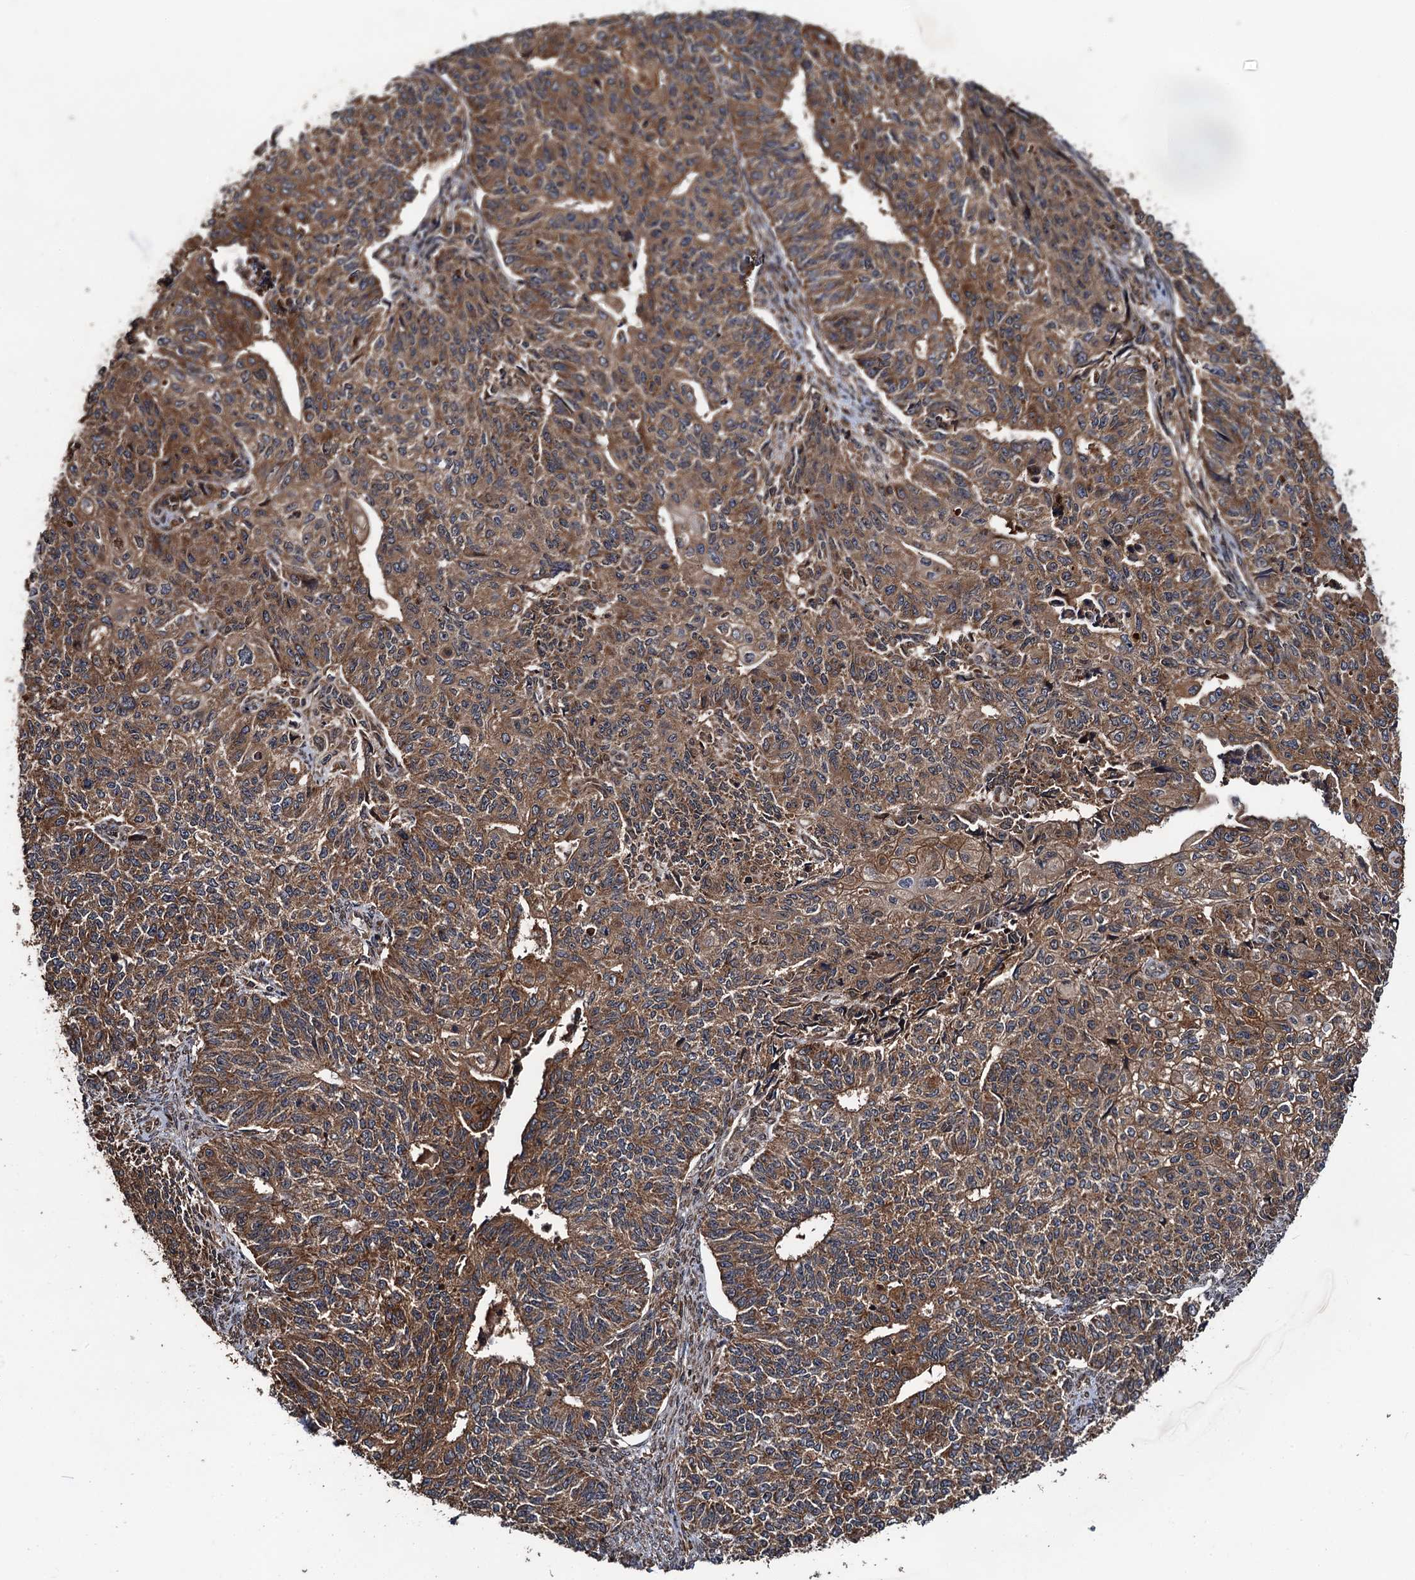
{"staining": {"intensity": "moderate", "quantity": ">75%", "location": "cytoplasmic/membranous"}, "tissue": "endometrial cancer", "cell_type": "Tumor cells", "image_type": "cancer", "snomed": [{"axis": "morphology", "description": "Adenocarcinoma, NOS"}, {"axis": "topography", "description": "Endometrium"}], "caption": "Immunohistochemical staining of human adenocarcinoma (endometrial) exhibits medium levels of moderate cytoplasmic/membranous protein expression in about >75% of tumor cells. (IHC, brightfield microscopy, high magnification).", "gene": "MIER2", "patient": {"sex": "female", "age": 32}}